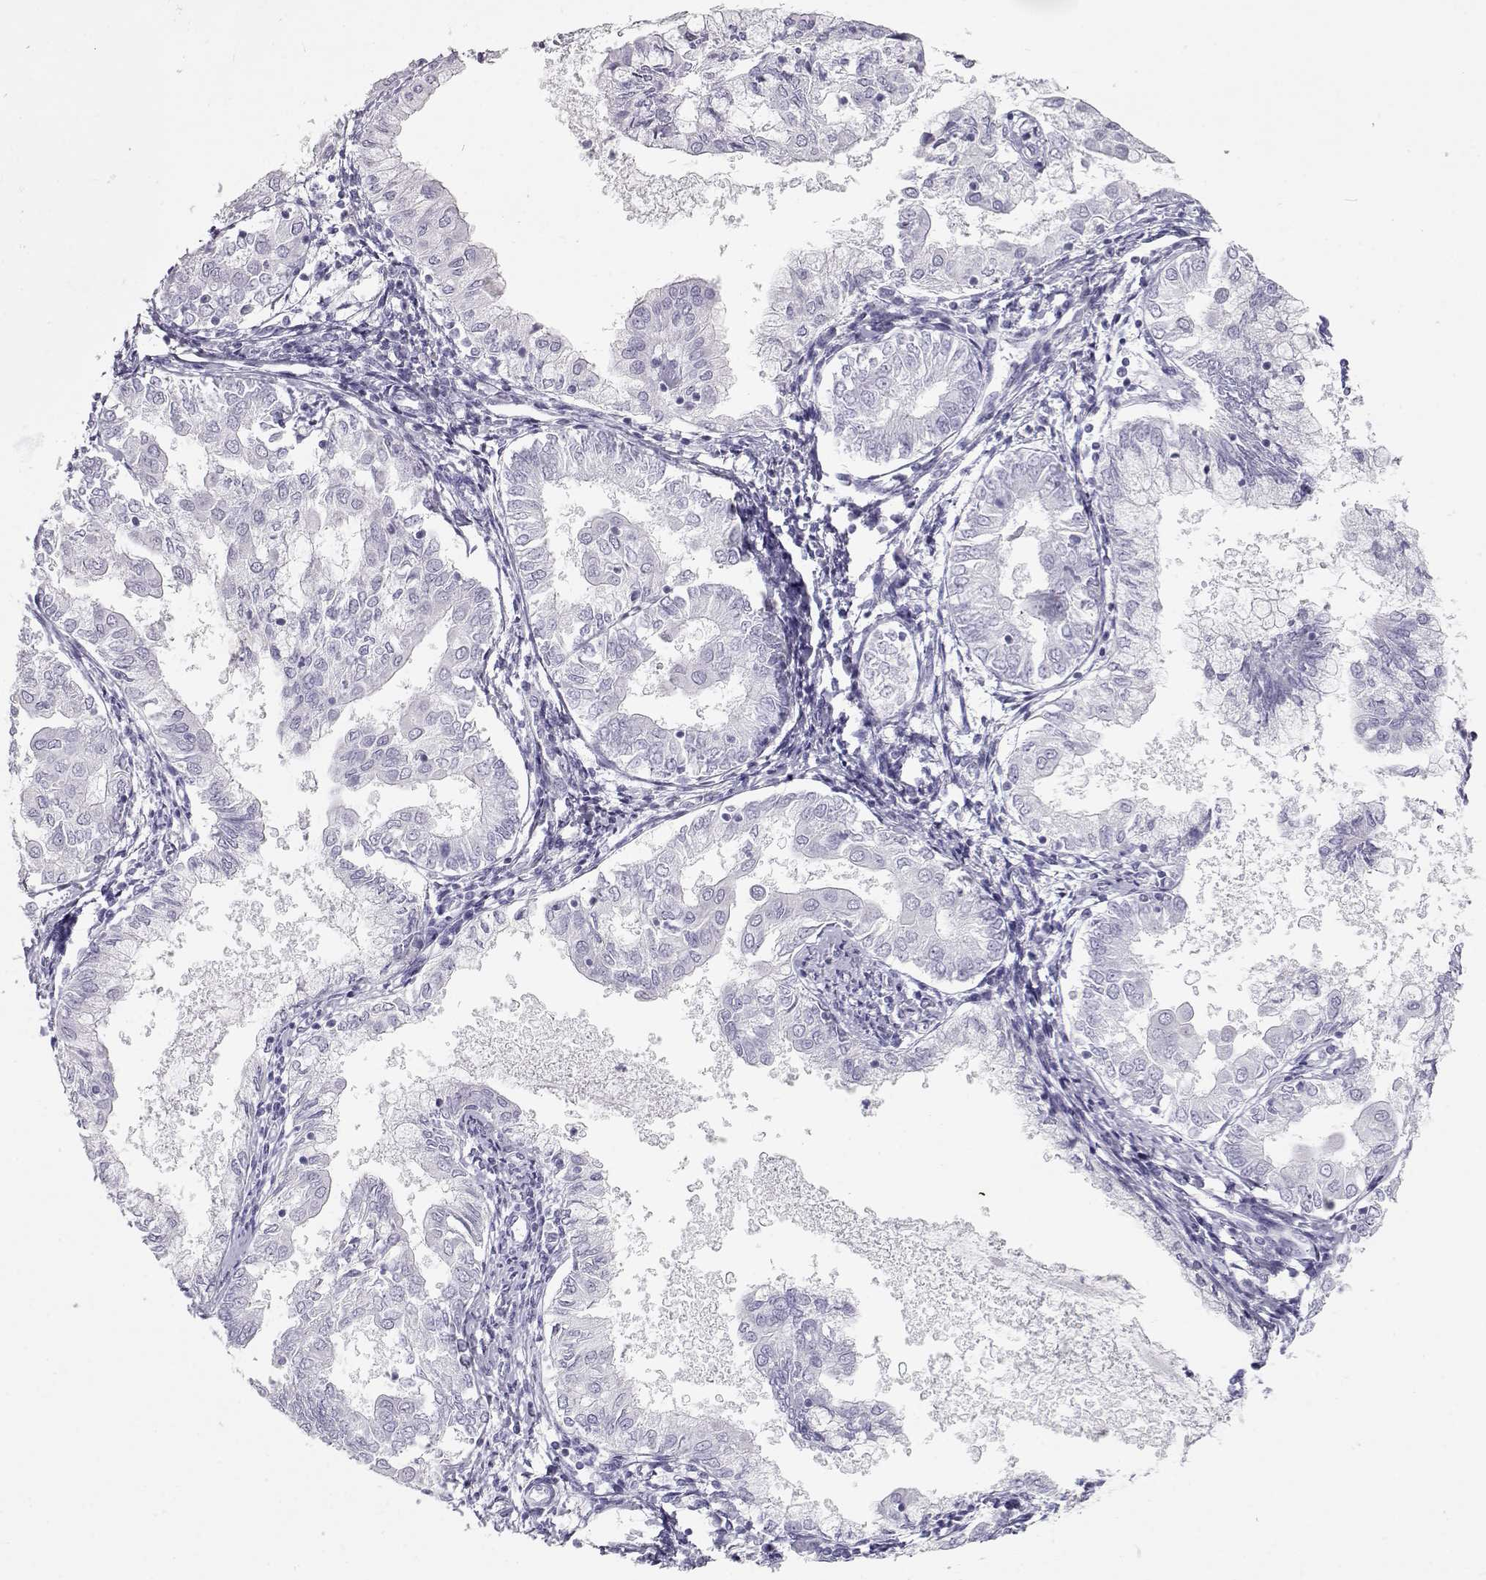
{"staining": {"intensity": "negative", "quantity": "none", "location": "none"}, "tissue": "endometrial cancer", "cell_type": "Tumor cells", "image_type": "cancer", "snomed": [{"axis": "morphology", "description": "Adenocarcinoma, NOS"}, {"axis": "topography", "description": "Endometrium"}], "caption": "High power microscopy image of an immunohistochemistry photomicrograph of endometrial cancer (adenocarcinoma), revealing no significant staining in tumor cells.", "gene": "TKTL1", "patient": {"sex": "female", "age": 68}}